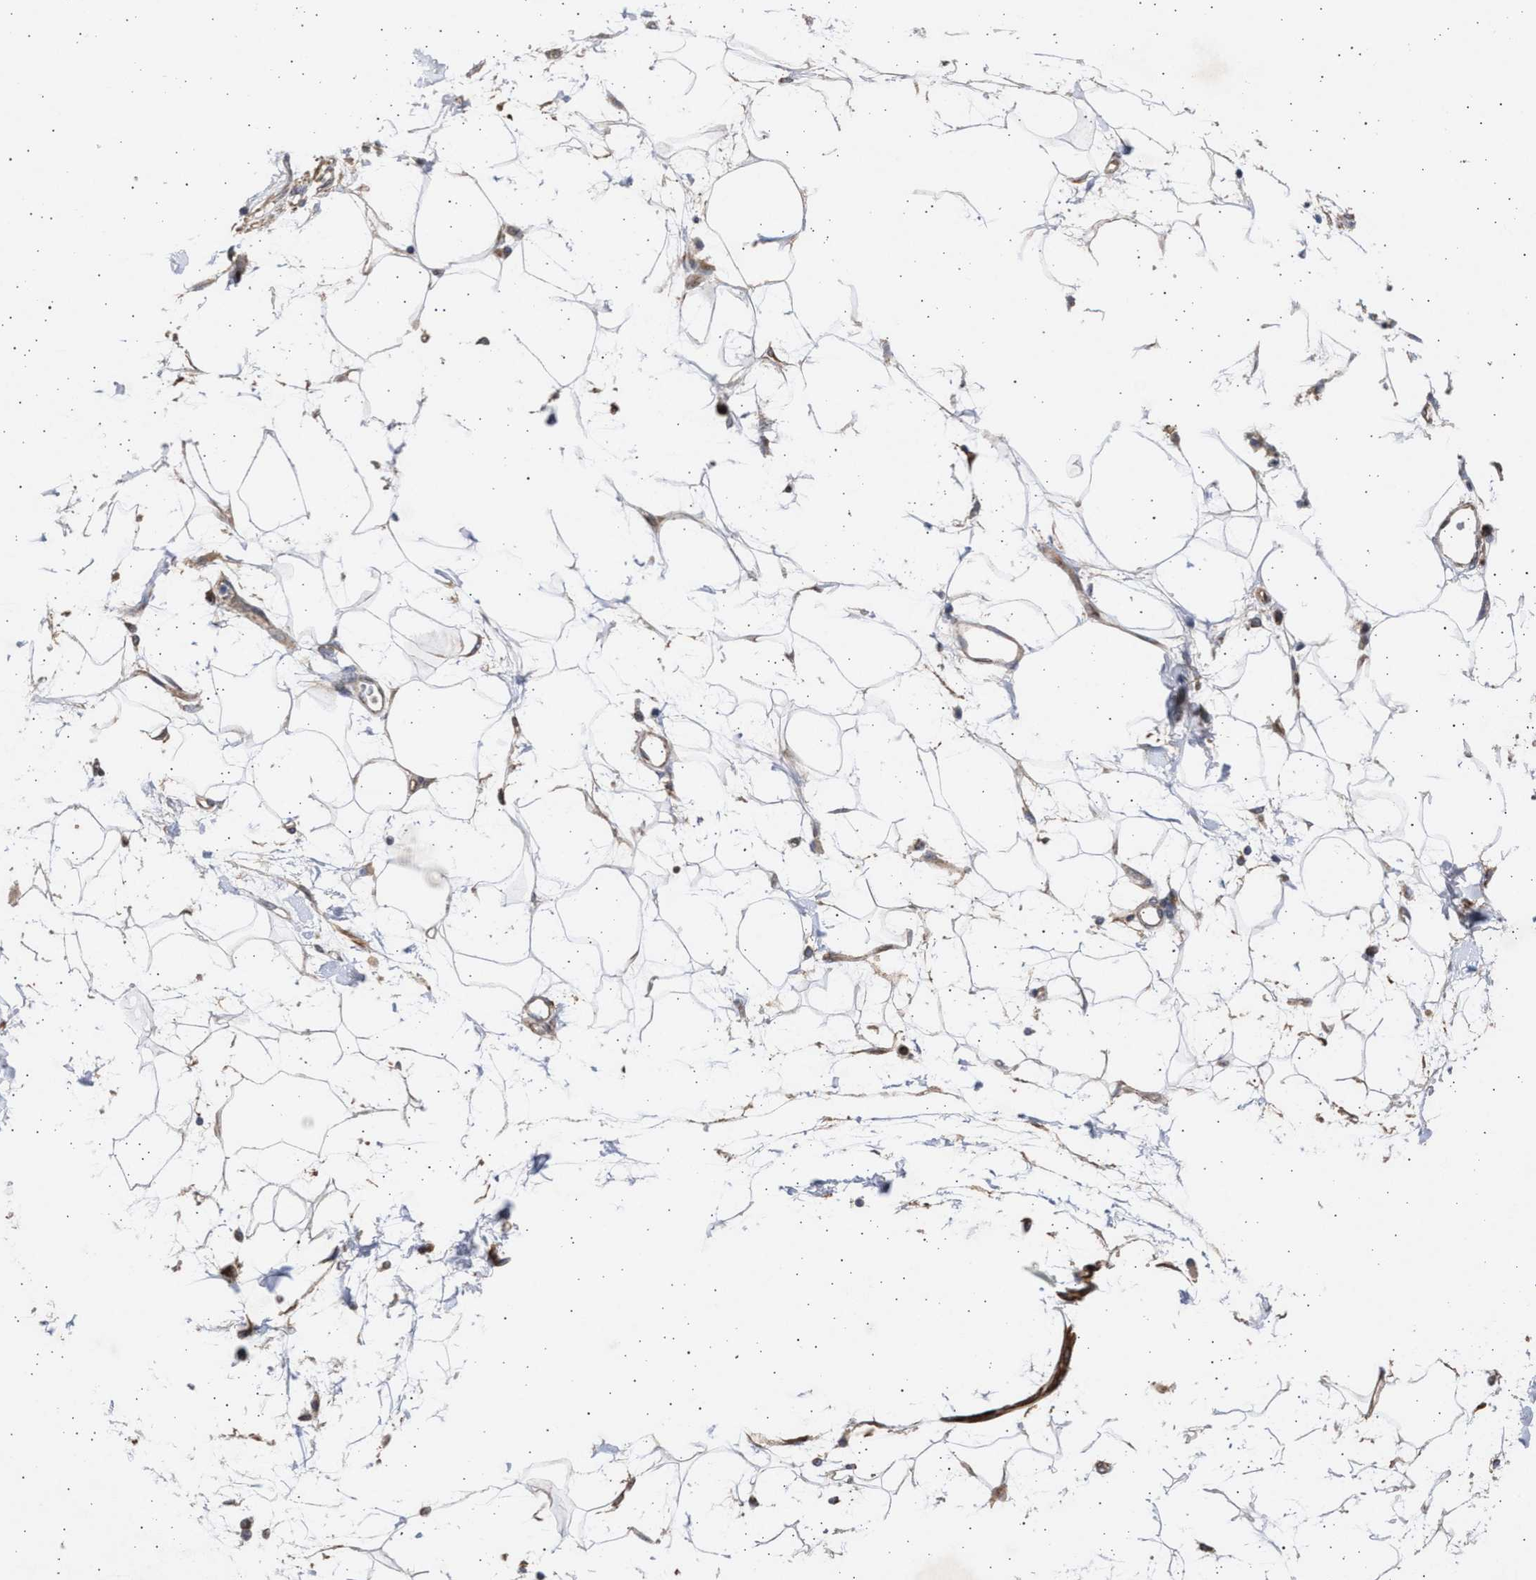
{"staining": {"intensity": "negative", "quantity": "none", "location": "none"}, "tissue": "adipose tissue", "cell_type": "Adipocytes", "image_type": "normal", "snomed": [{"axis": "morphology", "description": "Normal tissue, NOS"}, {"axis": "morphology", "description": "Adenocarcinoma, NOS"}, {"axis": "topography", "description": "Duodenum"}, {"axis": "topography", "description": "Peripheral nerve tissue"}], "caption": "Adipocytes are negative for brown protein staining in unremarkable adipose tissue.", "gene": "TTC19", "patient": {"sex": "female", "age": 60}}